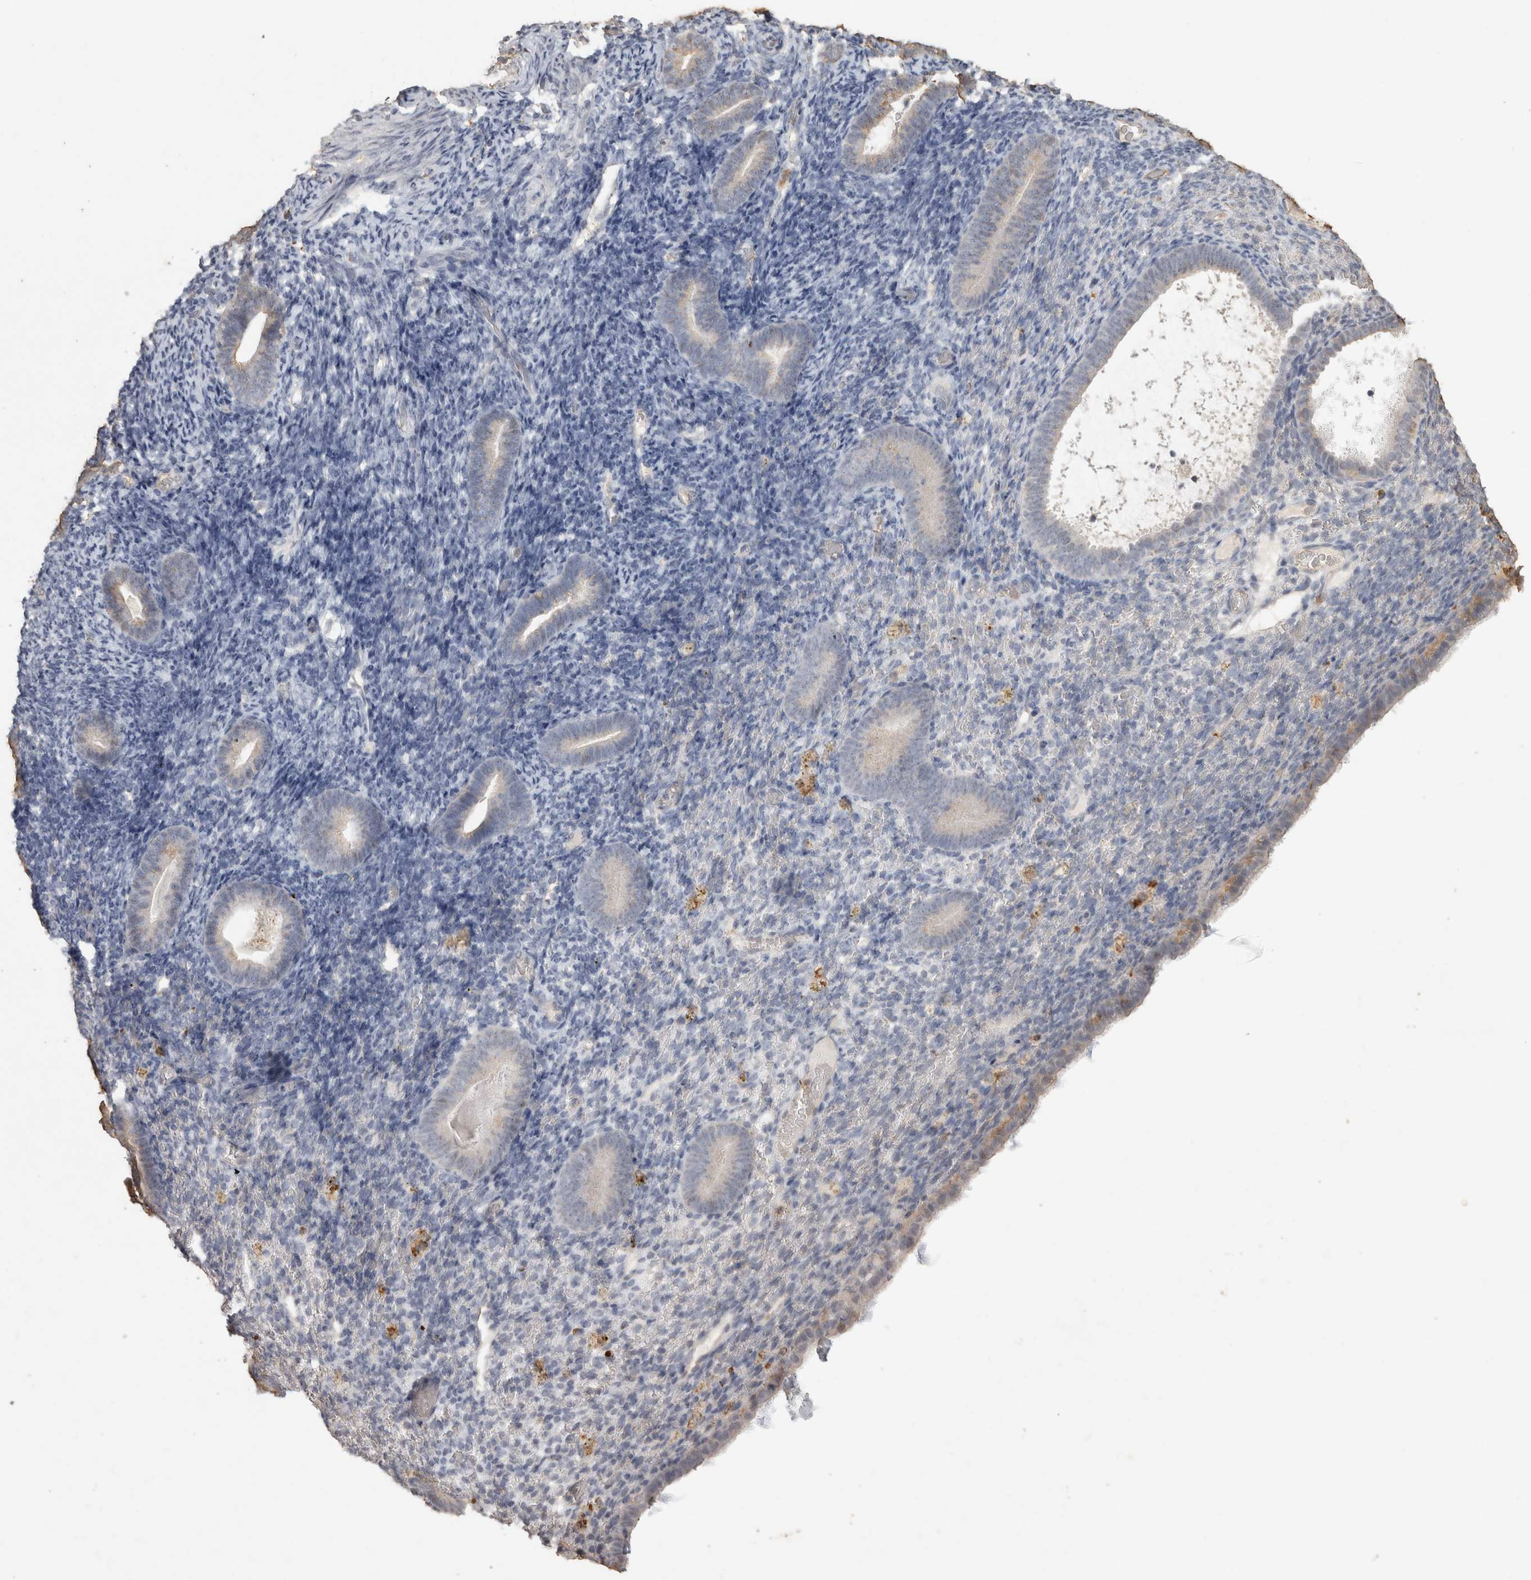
{"staining": {"intensity": "negative", "quantity": "none", "location": "none"}, "tissue": "endometrium", "cell_type": "Cells in endometrial stroma", "image_type": "normal", "snomed": [{"axis": "morphology", "description": "Normal tissue, NOS"}, {"axis": "topography", "description": "Endometrium"}], "caption": "The histopathology image shows no staining of cells in endometrial stroma in benign endometrium.", "gene": "REPS2", "patient": {"sex": "female", "age": 51}}